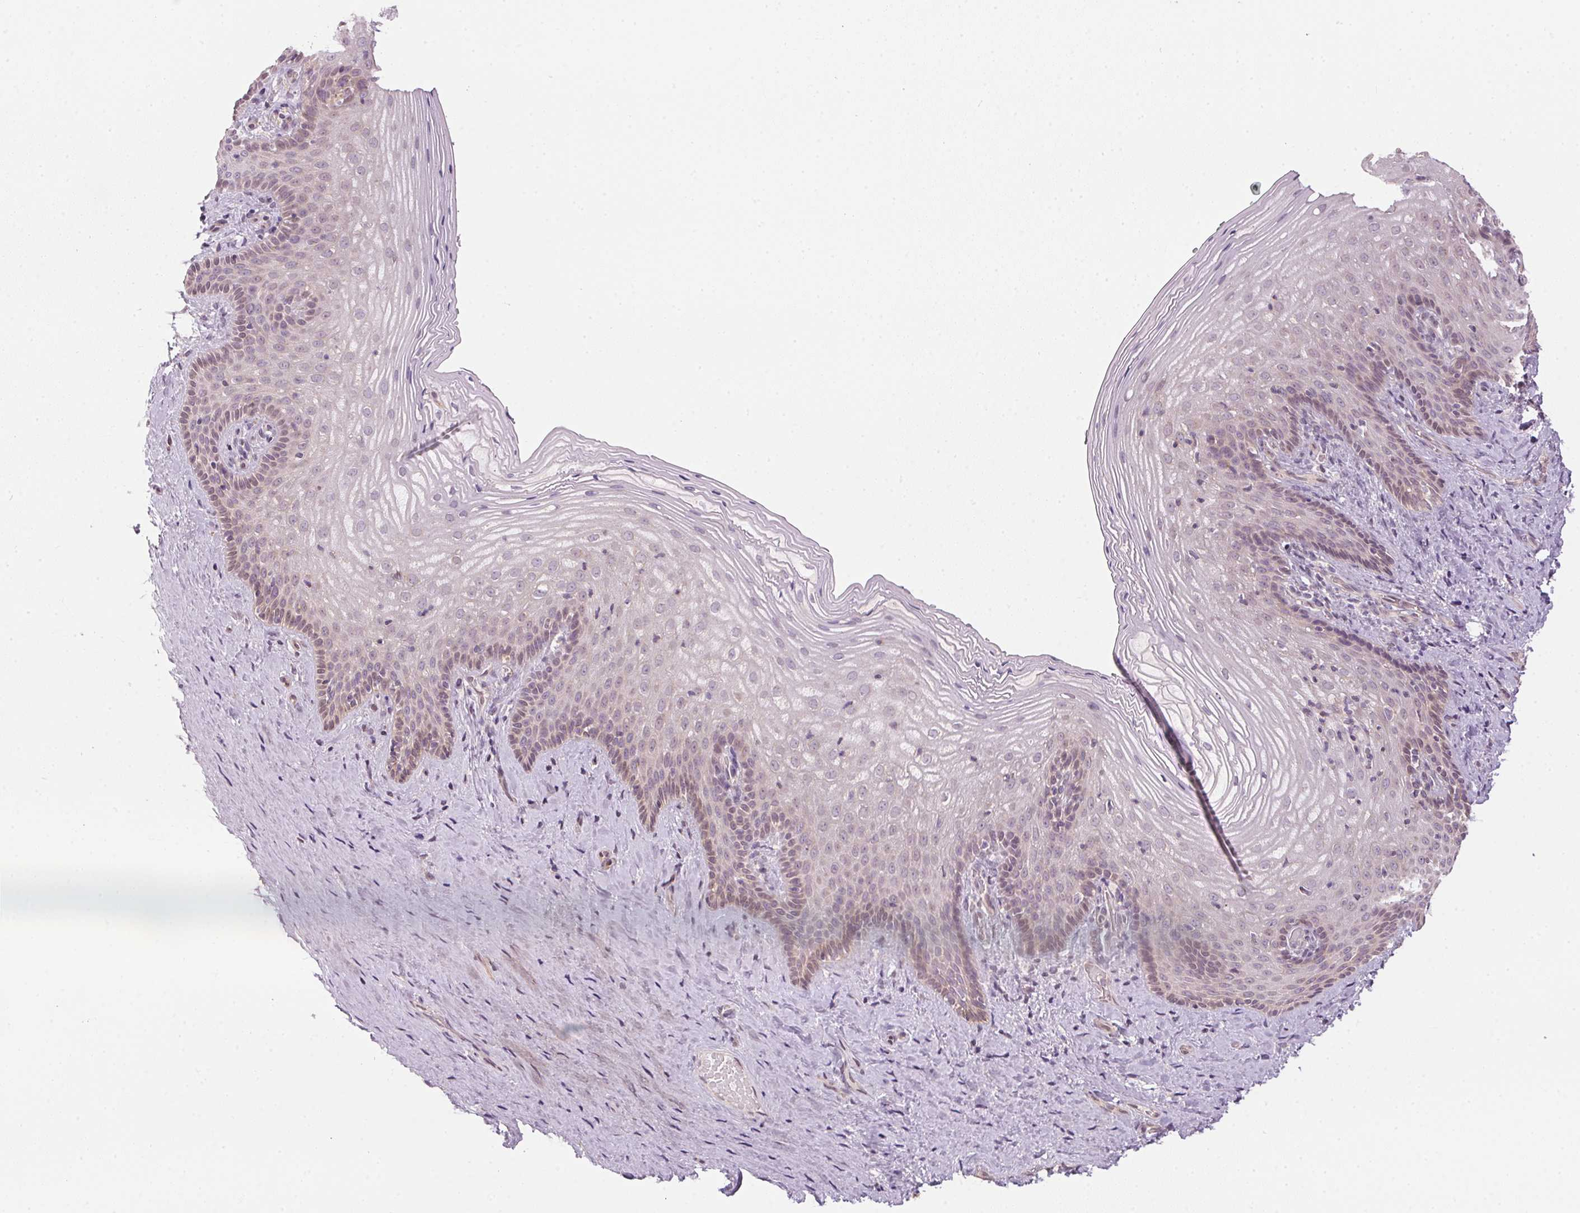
{"staining": {"intensity": "weak", "quantity": "<25%", "location": "nuclear"}, "tissue": "vagina", "cell_type": "Squamous epithelial cells", "image_type": "normal", "snomed": [{"axis": "morphology", "description": "Normal tissue, NOS"}, {"axis": "topography", "description": "Vagina"}], "caption": "A high-resolution photomicrograph shows IHC staining of benign vagina, which shows no significant staining in squamous epithelial cells. (DAB (3,3'-diaminobenzidine) immunohistochemistry (IHC) visualized using brightfield microscopy, high magnification).", "gene": "SC5D", "patient": {"sex": "female", "age": 45}}